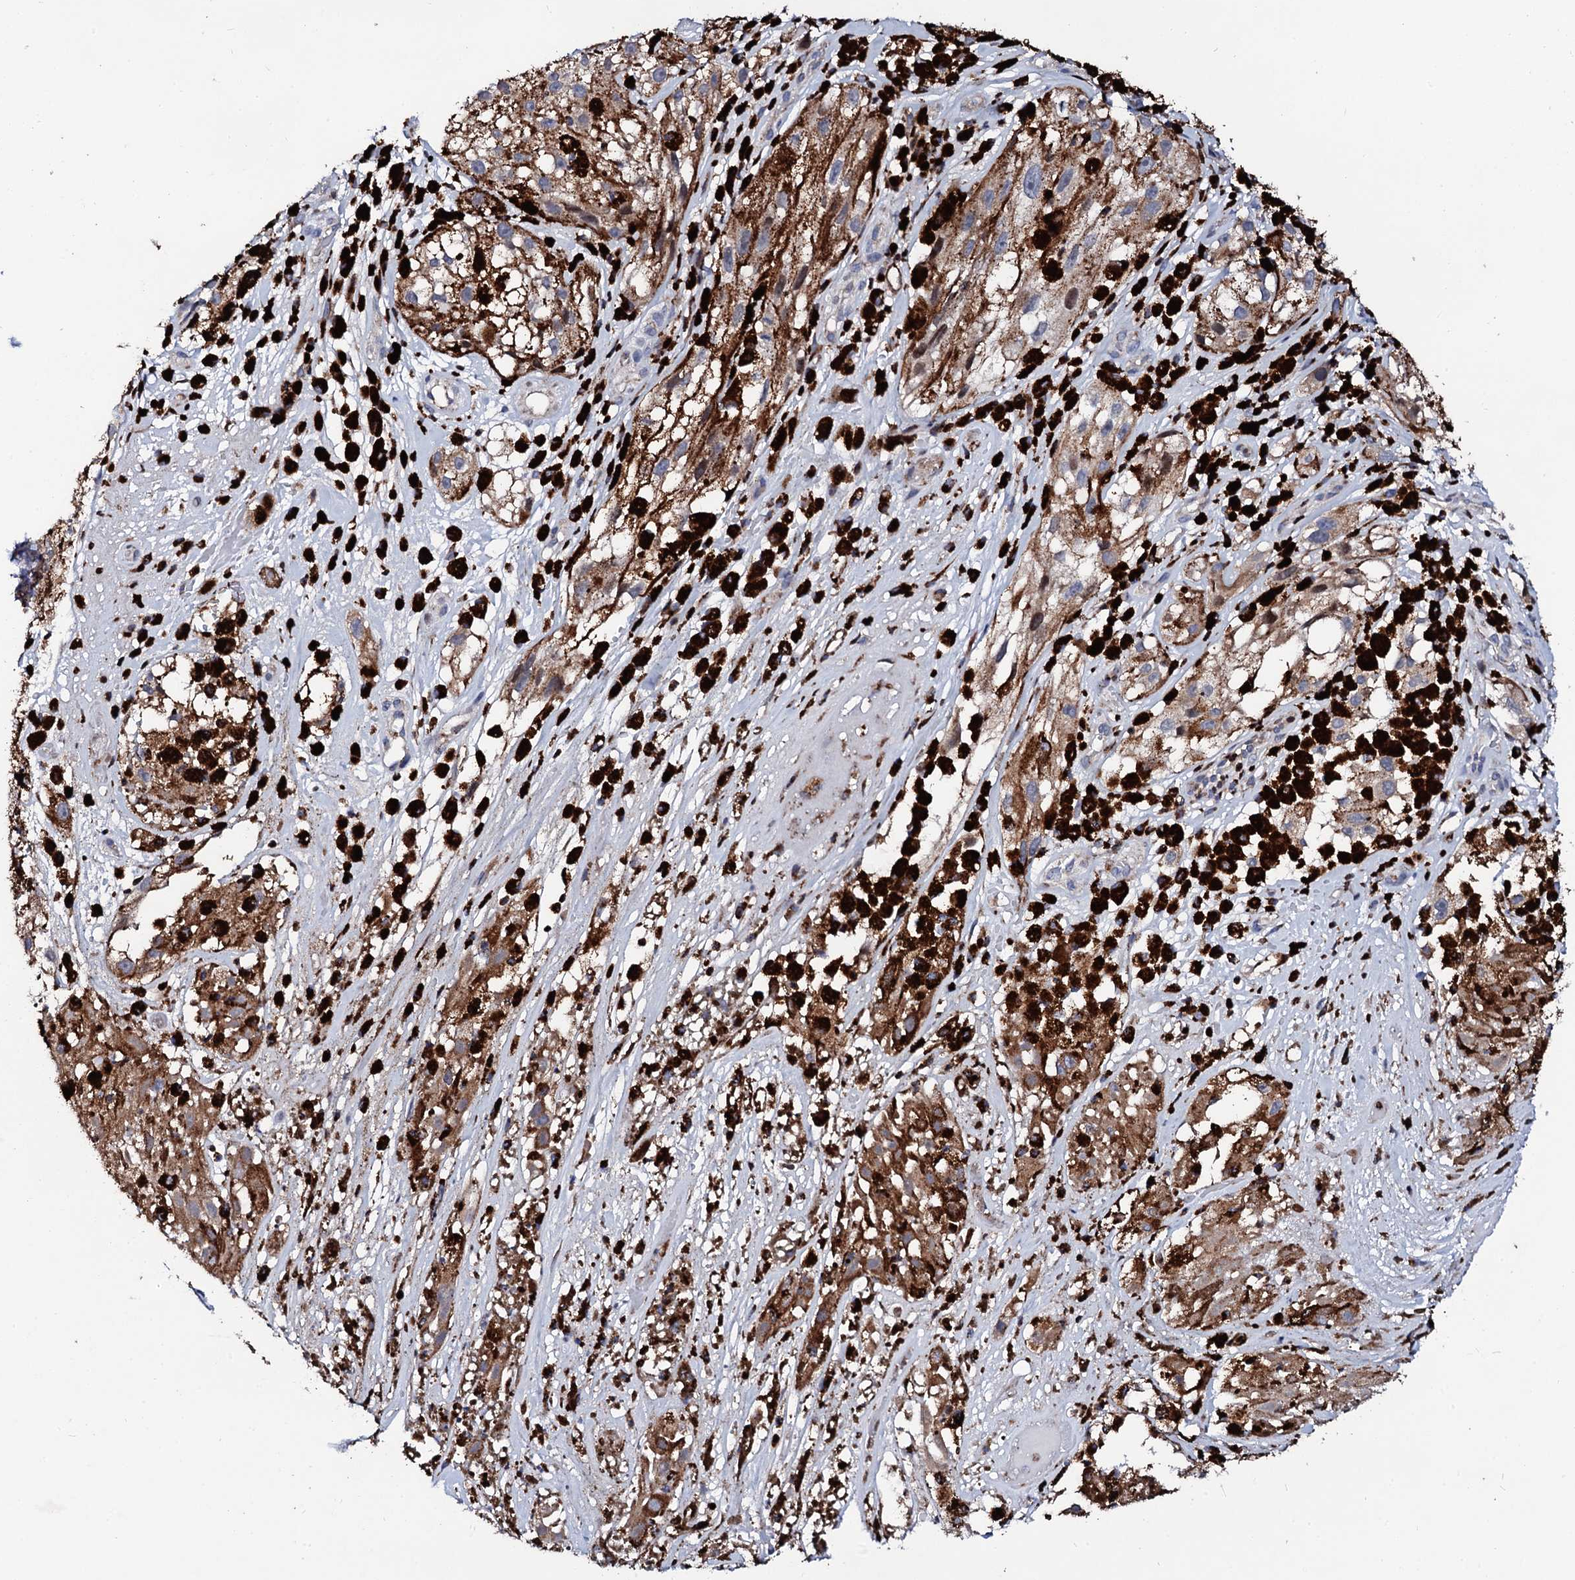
{"staining": {"intensity": "moderate", "quantity": ">75%", "location": "cytoplasmic/membranous"}, "tissue": "melanoma", "cell_type": "Tumor cells", "image_type": "cancer", "snomed": [{"axis": "morphology", "description": "Malignant melanoma, NOS"}, {"axis": "topography", "description": "Skin"}], "caption": "Protein expression analysis of melanoma displays moderate cytoplasmic/membranous positivity in about >75% of tumor cells. (brown staining indicates protein expression, while blue staining denotes nuclei).", "gene": "TCIRG1", "patient": {"sex": "male", "age": 88}}